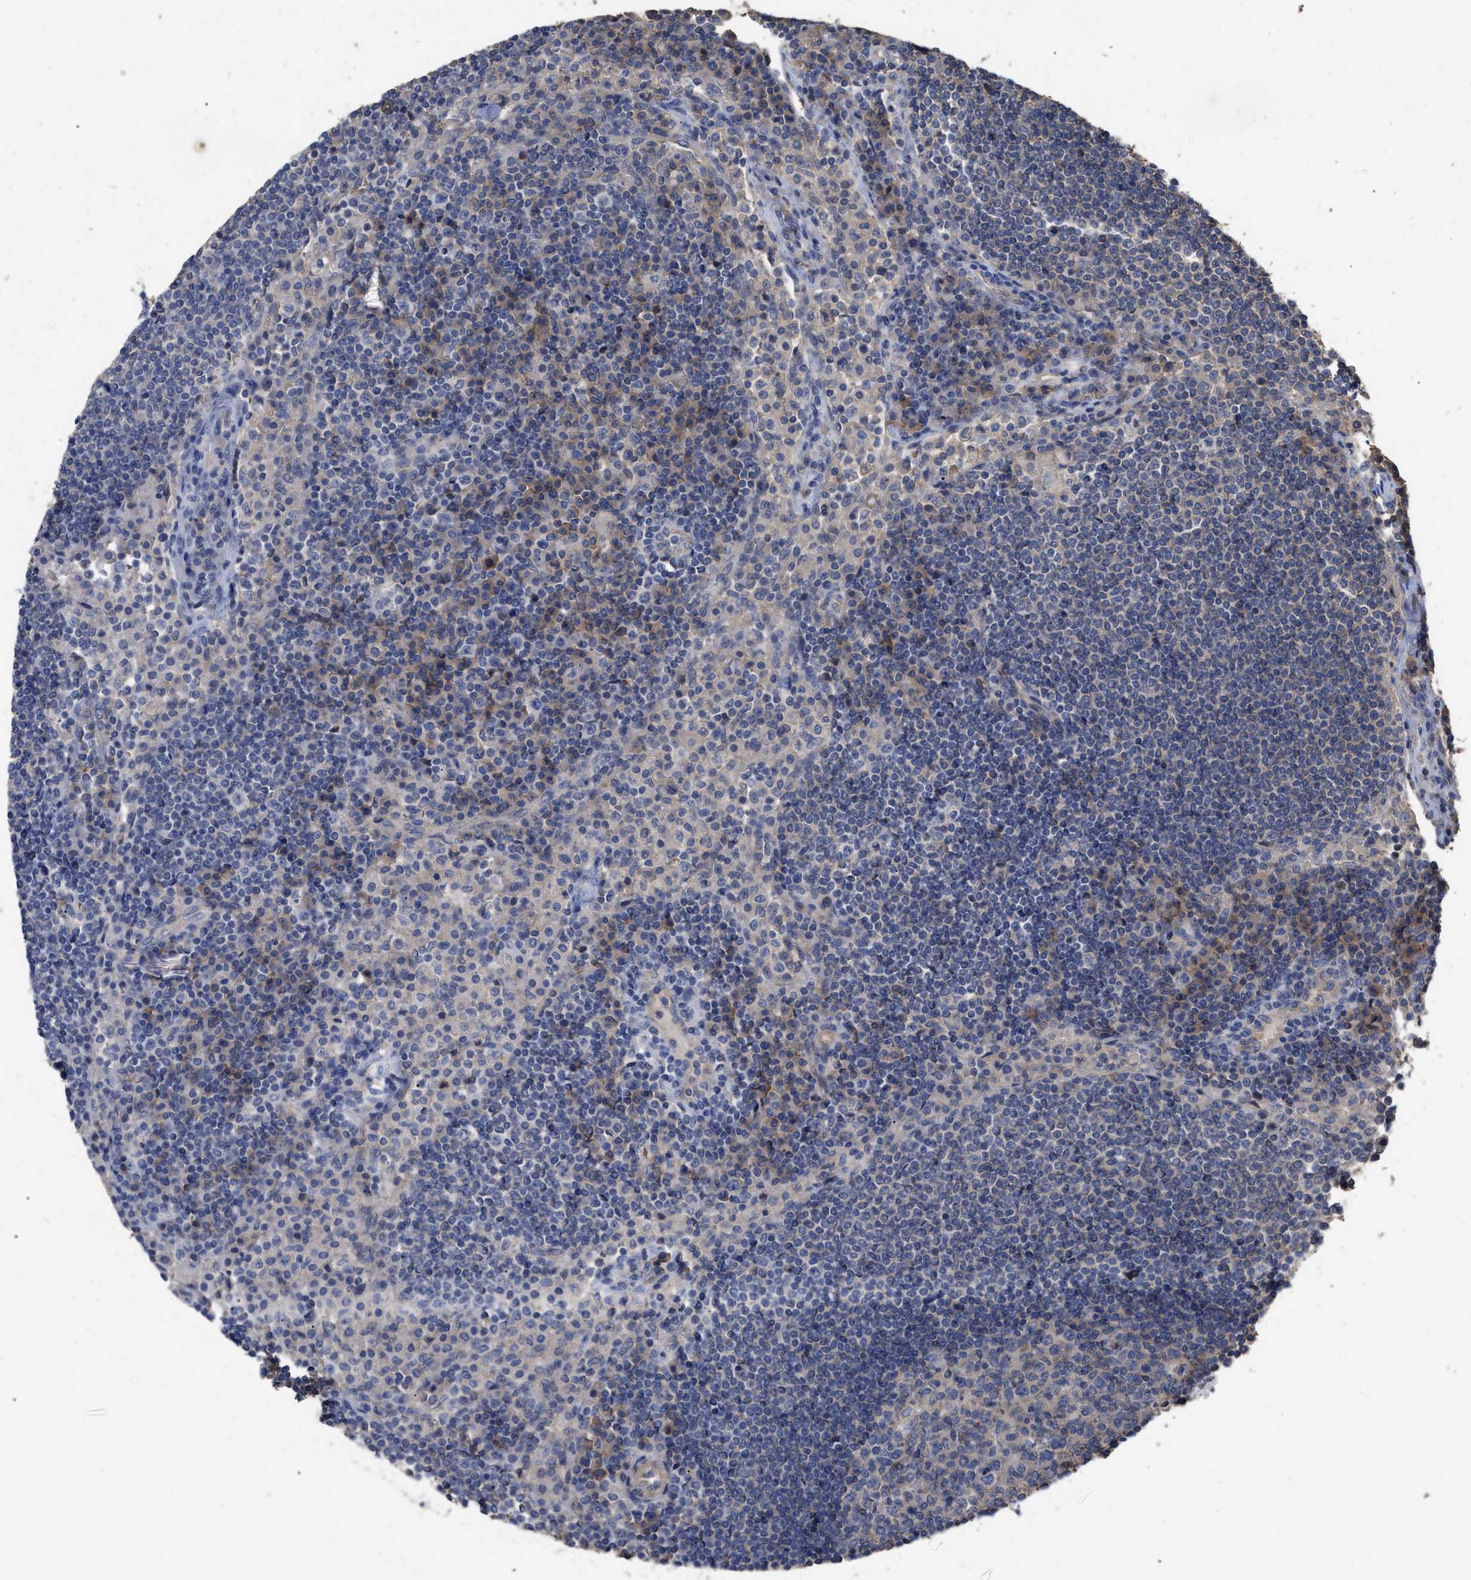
{"staining": {"intensity": "weak", "quantity": "<25%", "location": "cytoplasmic/membranous"}, "tissue": "lymph node", "cell_type": "Germinal center cells", "image_type": "normal", "snomed": [{"axis": "morphology", "description": "Normal tissue, NOS"}, {"axis": "topography", "description": "Lymph node"}], "caption": "Image shows no protein staining in germinal center cells of benign lymph node.", "gene": "BTN2A1", "patient": {"sex": "female", "age": 53}}